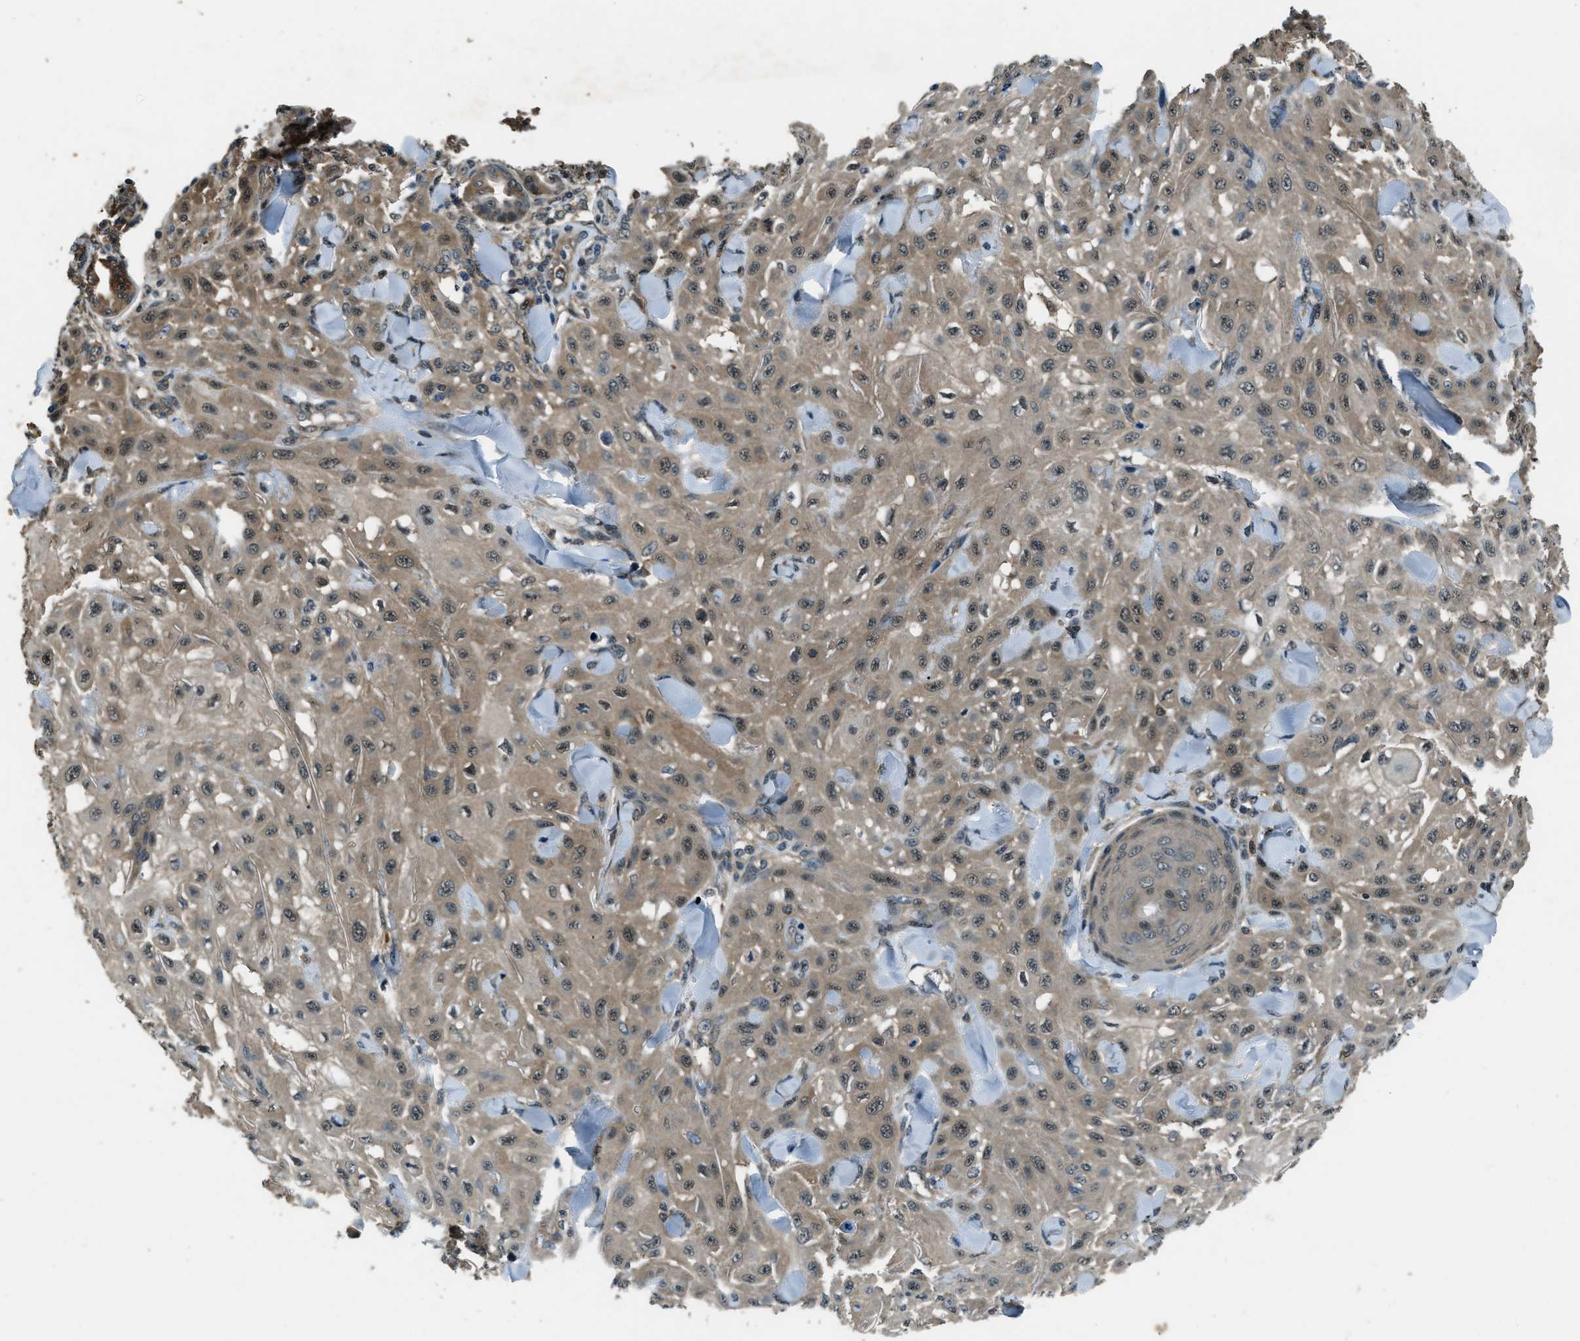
{"staining": {"intensity": "weak", "quantity": ">75%", "location": "cytoplasmic/membranous"}, "tissue": "skin cancer", "cell_type": "Tumor cells", "image_type": "cancer", "snomed": [{"axis": "morphology", "description": "Squamous cell carcinoma, NOS"}, {"axis": "topography", "description": "Skin"}], "caption": "Protein staining displays weak cytoplasmic/membranous expression in approximately >75% of tumor cells in squamous cell carcinoma (skin).", "gene": "NUDCD3", "patient": {"sex": "male", "age": 24}}